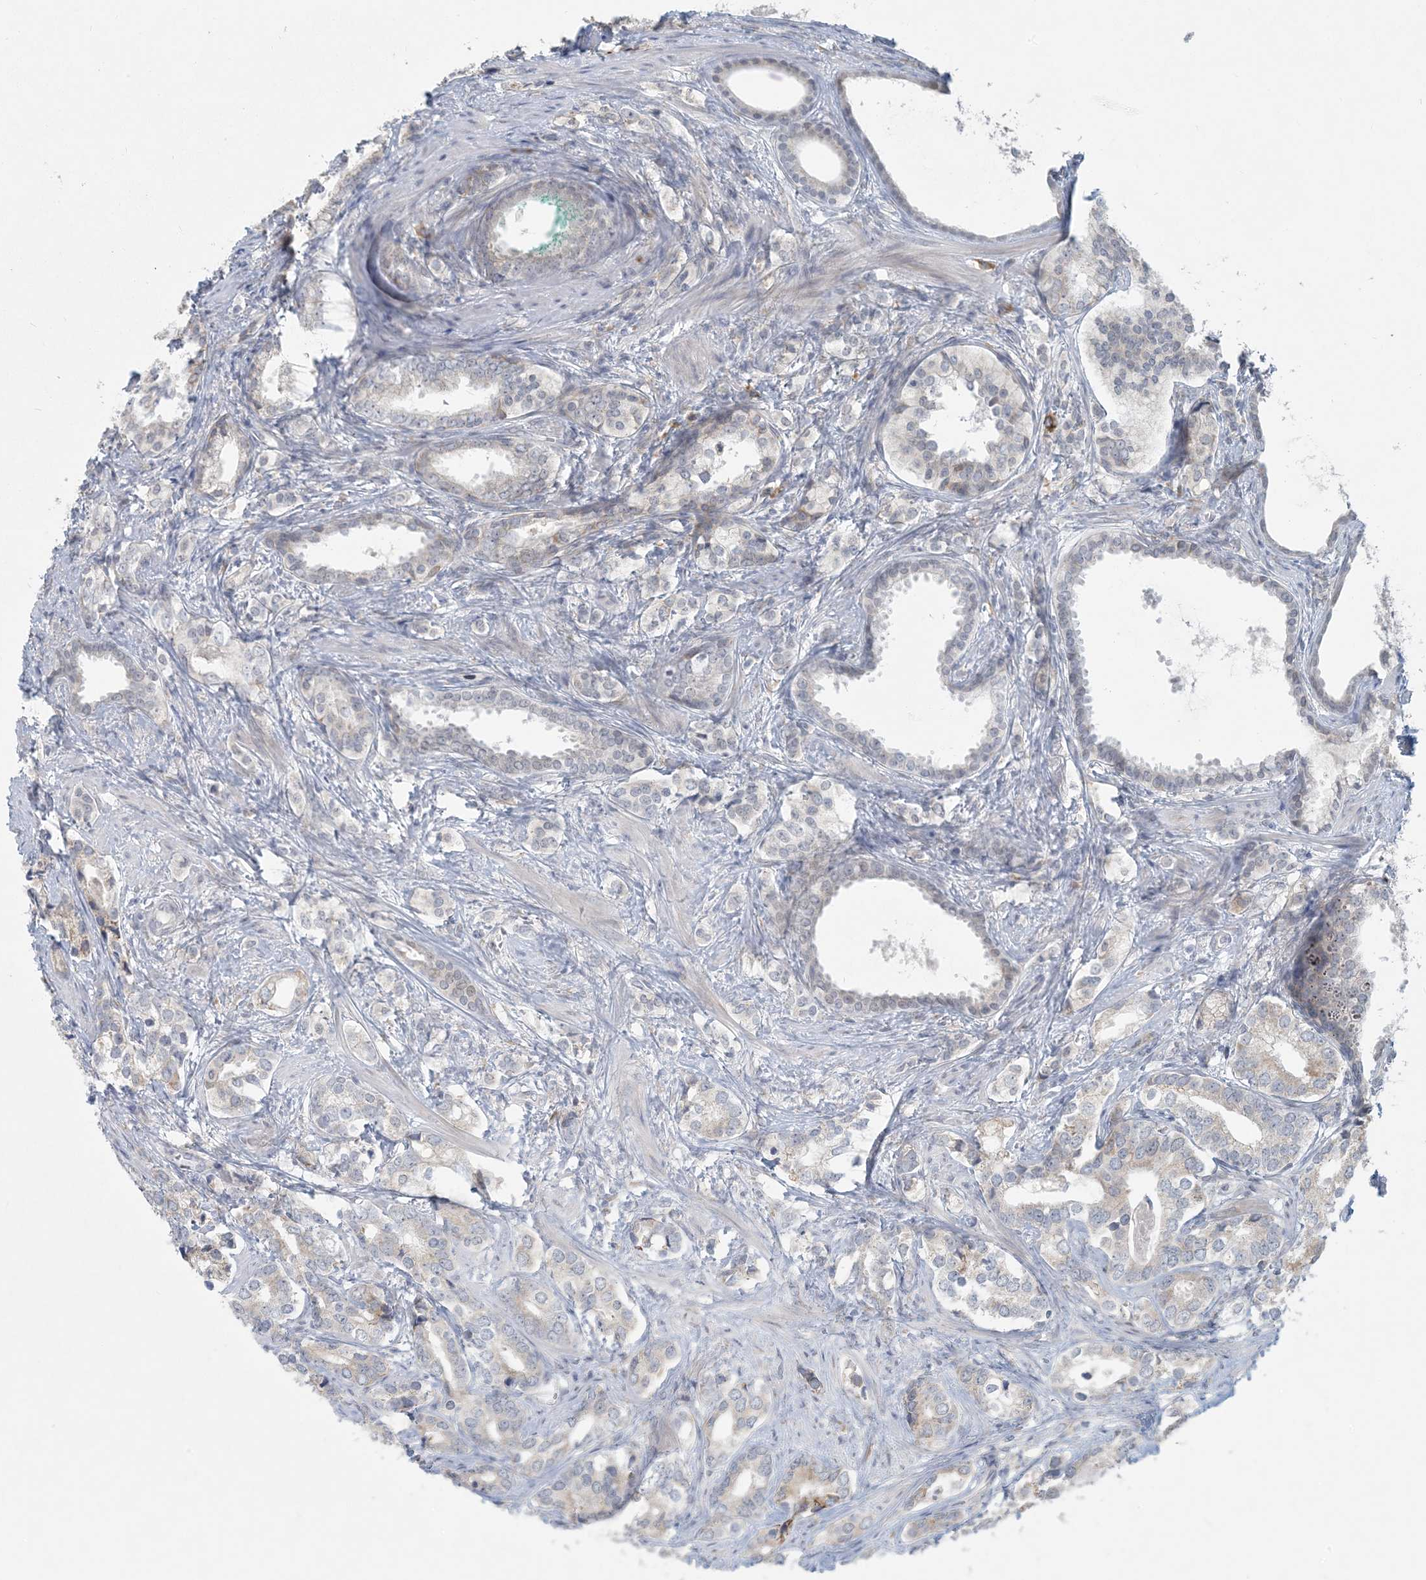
{"staining": {"intensity": "moderate", "quantity": "<25%", "location": "cytoplasmic/membranous"}, "tissue": "prostate cancer", "cell_type": "Tumor cells", "image_type": "cancer", "snomed": [{"axis": "morphology", "description": "Adenocarcinoma, High grade"}, {"axis": "topography", "description": "Prostate"}], "caption": "The immunohistochemical stain highlights moderate cytoplasmic/membranous staining in tumor cells of high-grade adenocarcinoma (prostate) tissue.", "gene": "HACL1", "patient": {"sex": "male", "age": 62}}